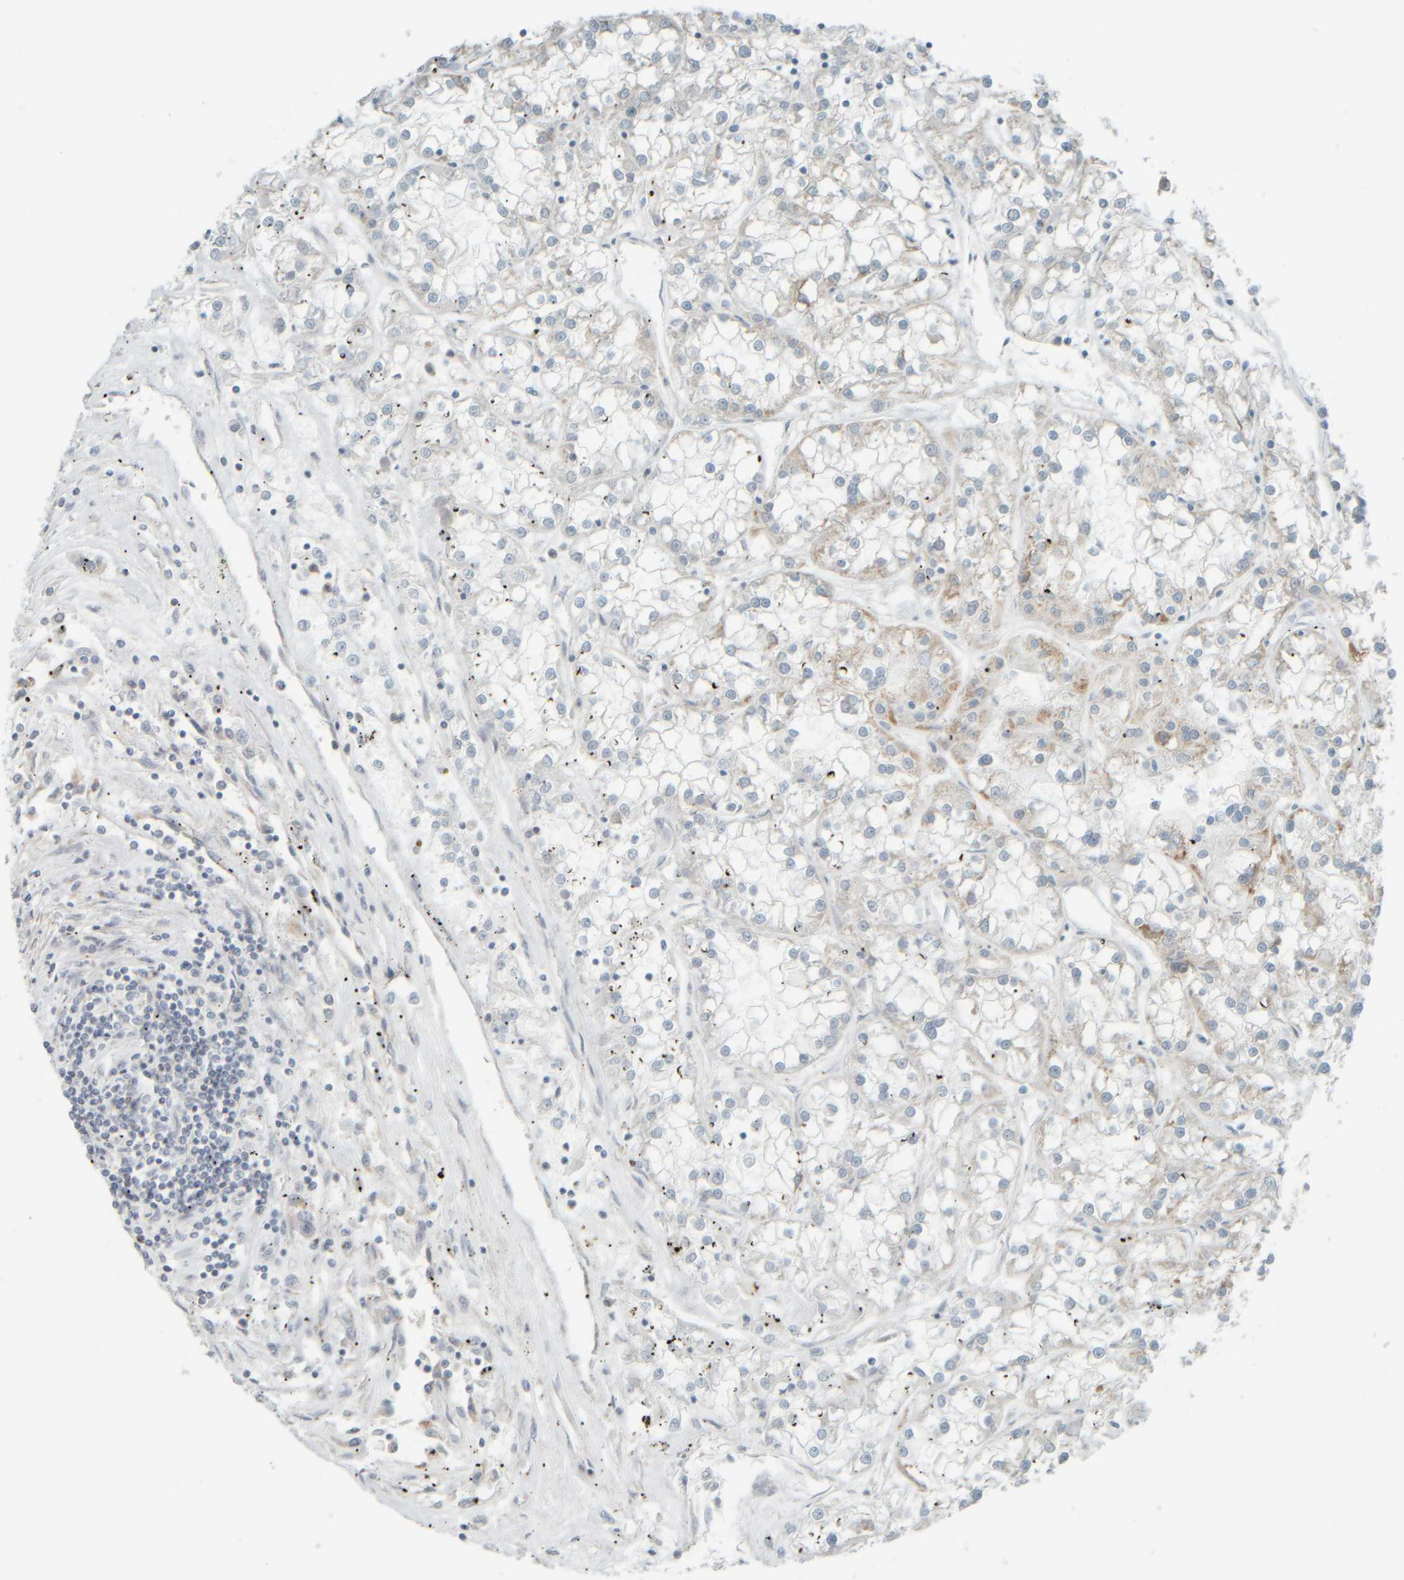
{"staining": {"intensity": "weak", "quantity": "<25%", "location": "cytoplasmic/membranous"}, "tissue": "renal cancer", "cell_type": "Tumor cells", "image_type": "cancer", "snomed": [{"axis": "morphology", "description": "Adenocarcinoma, NOS"}, {"axis": "topography", "description": "Kidney"}], "caption": "Immunohistochemistry of renal cancer (adenocarcinoma) exhibits no expression in tumor cells.", "gene": "PTGES3L-AARSD1", "patient": {"sex": "female", "age": 52}}